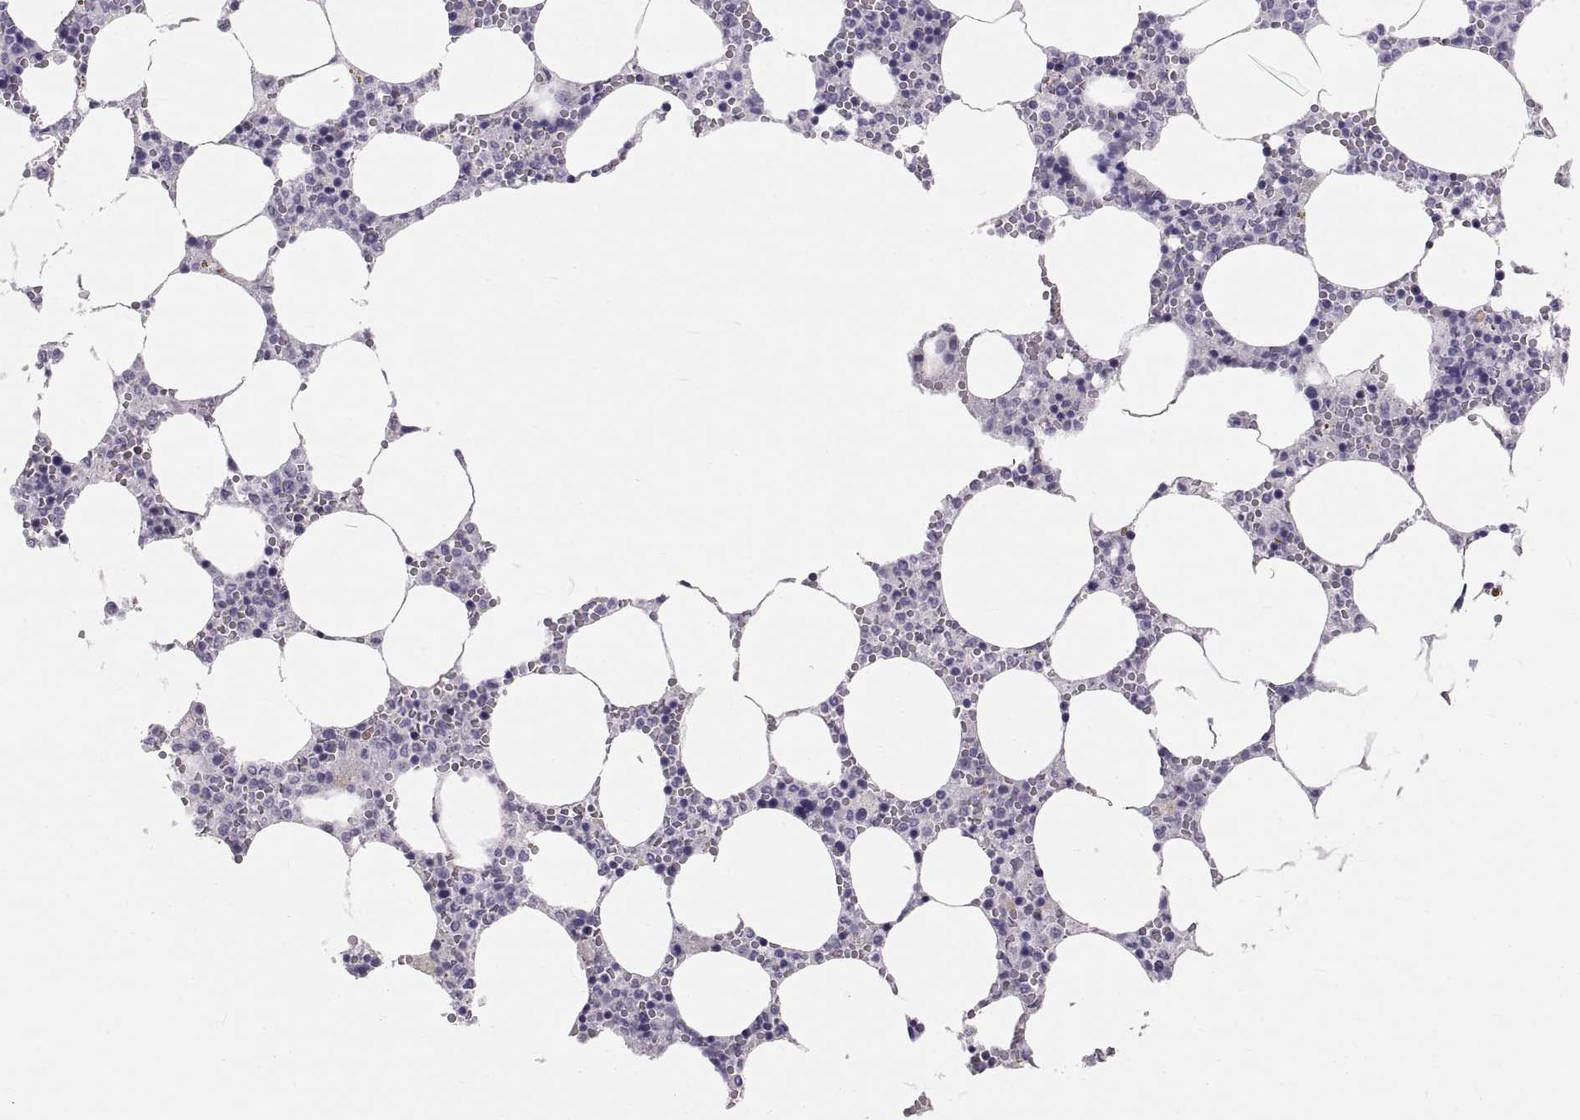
{"staining": {"intensity": "negative", "quantity": "none", "location": "none"}, "tissue": "bone marrow", "cell_type": "Hematopoietic cells", "image_type": "normal", "snomed": [{"axis": "morphology", "description": "Normal tissue, NOS"}, {"axis": "topography", "description": "Bone marrow"}], "caption": "Immunohistochemical staining of benign bone marrow displays no significant positivity in hematopoietic cells. (DAB (3,3'-diaminobenzidine) IHC, high magnification).", "gene": "WBP2NL", "patient": {"sex": "female", "age": 64}}